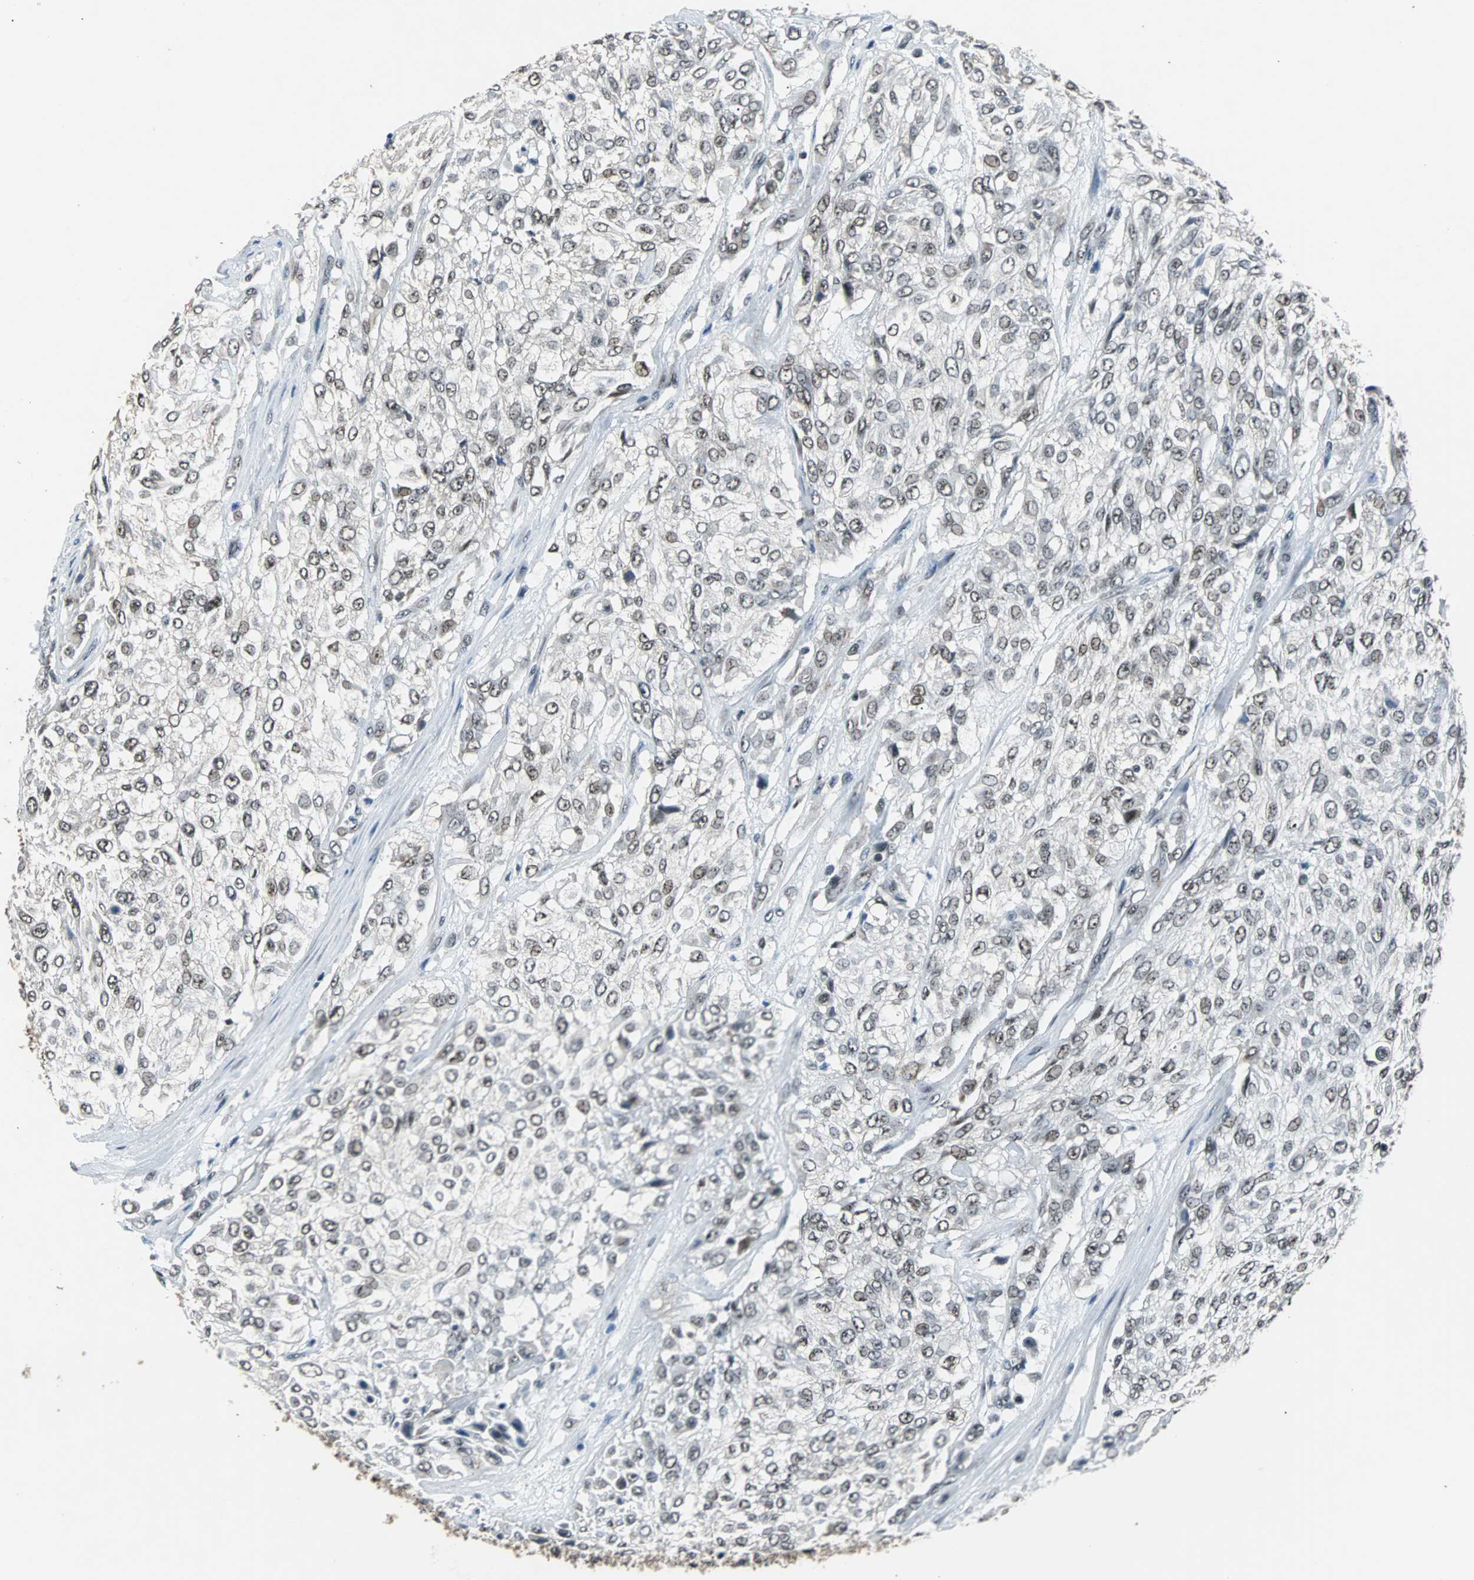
{"staining": {"intensity": "weak", "quantity": "<25%", "location": "nuclear"}, "tissue": "urothelial cancer", "cell_type": "Tumor cells", "image_type": "cancer", "snomed": [{"axis": "morphology", "description": "Urothelial carcinoma, High grade"}, {"axis": "topography", "description": "Urinary bladder"}], "caption": "DAB (3,3'-diaminobenzidine) immunohistochemical staining of urothelial cancer exhibits no significant expression in tumor cells.", "gene": "USP28", "patient": {"sex": "male", "age": 57}}